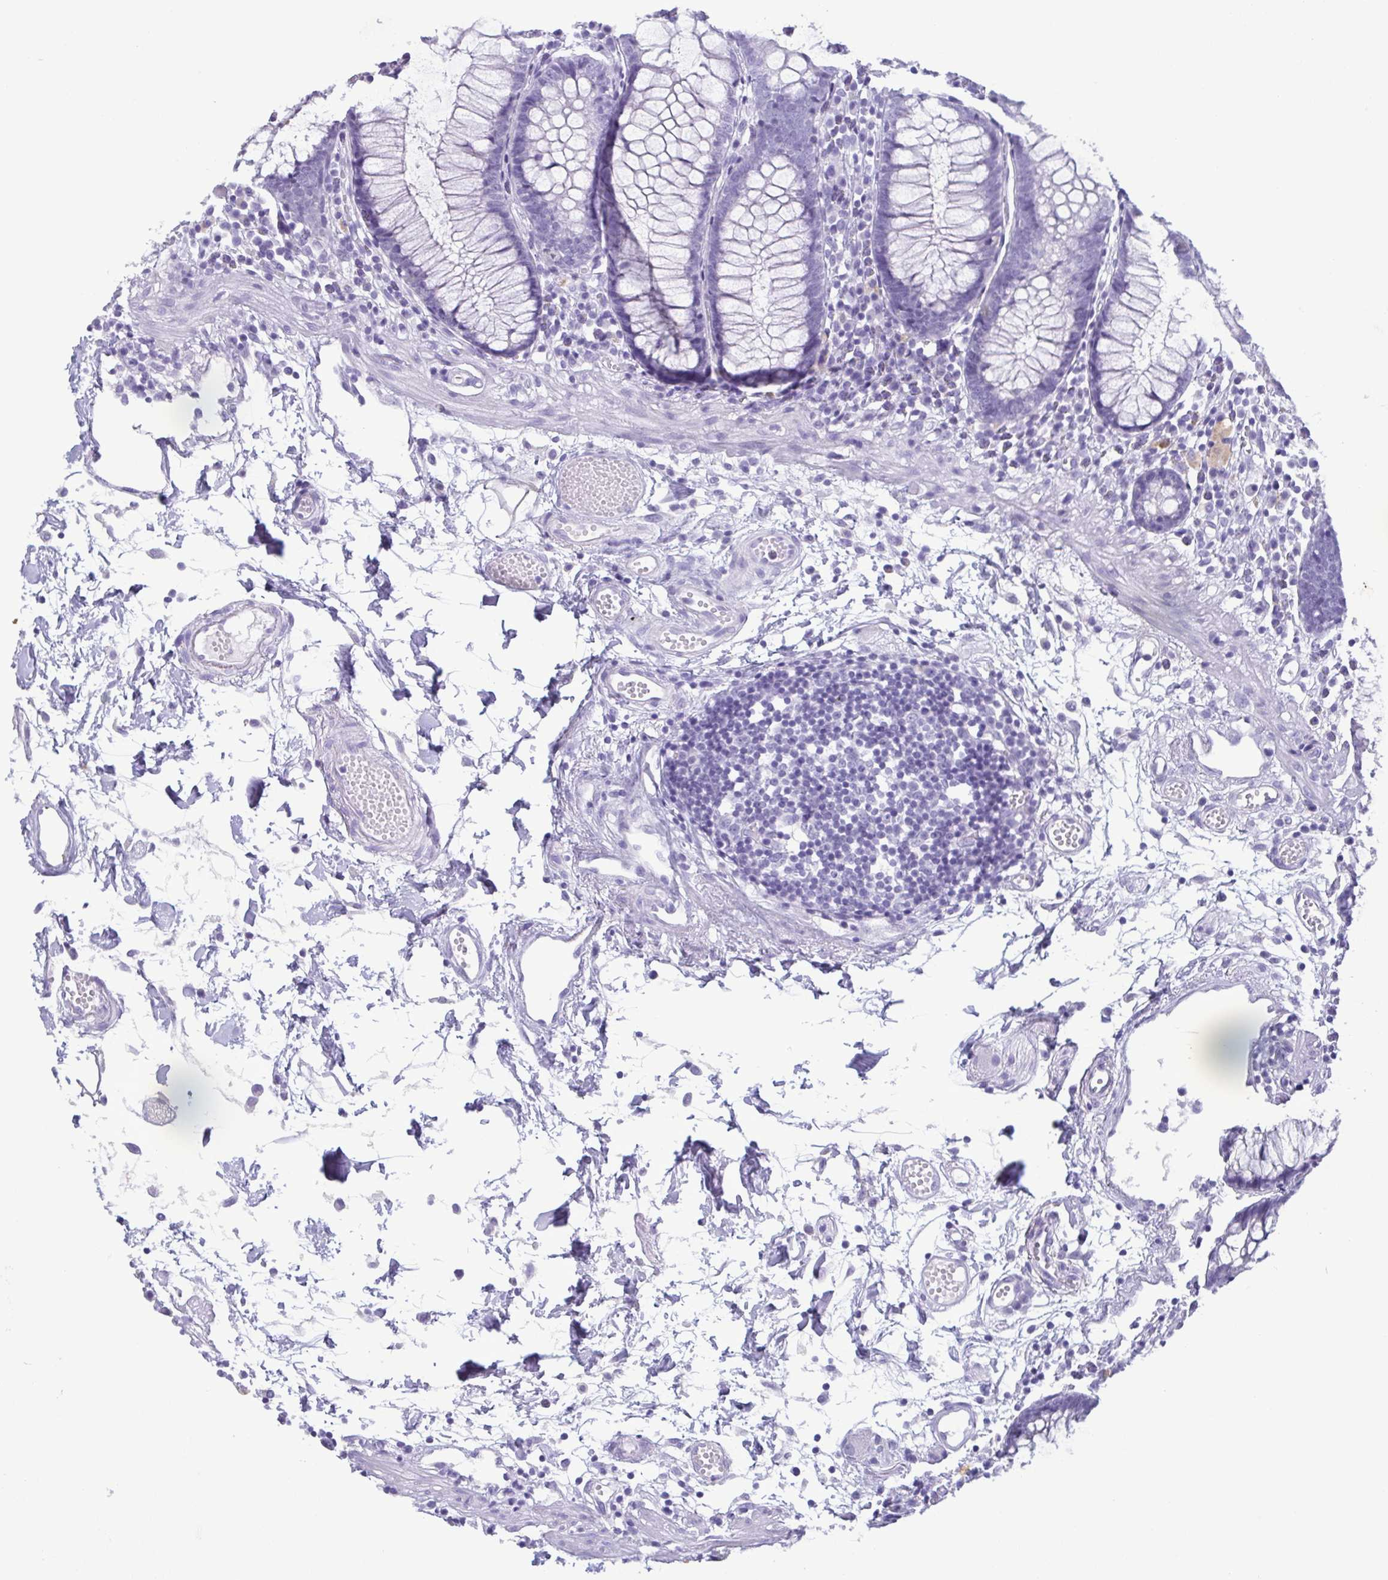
{"staining": {"intensity": "negative", "quantity": "none", "location": "none"}, "tissue": "colon", "cell_type": "Endothelial cells", "image_type": "normal", "snomed": [{"axis": "morphology", "description": "Normal tissue, NOS"}, {"axis": "morphology", "description": "Adenocarcinoma, NOS"}, {"axis": "topography", "description": "Colon"}], "caption": "Immunohistochemical staining of unremarkable colon reveals no significant staining in endothelial cells.", "gene": "LTF", "patient": {"sex": "male", "age": 83}}